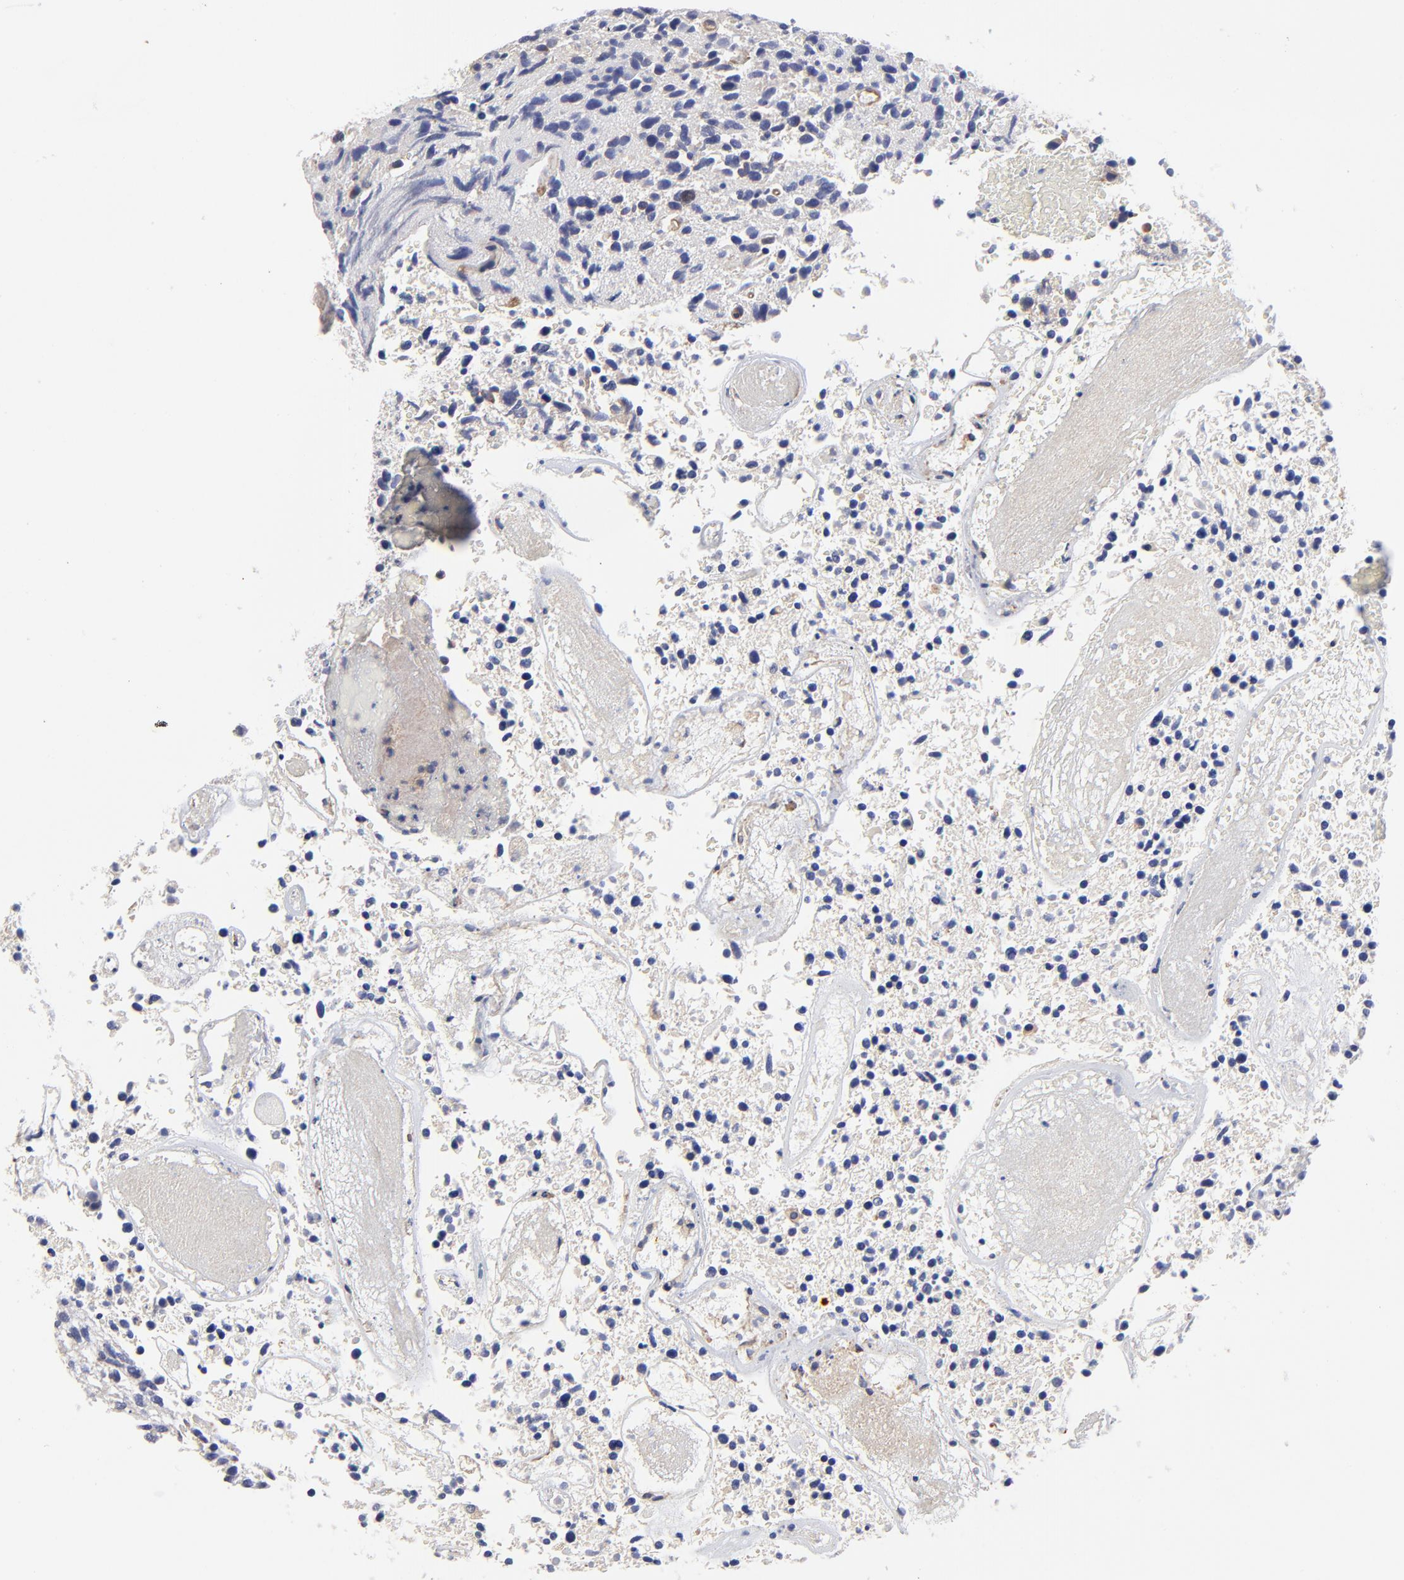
{"staining": {"intensity": "weak", "quantity": "<25%", "location": "cytoplasmic/membranous"}, "tissue": "glioma", "cell_type": "Tumor cells", "image_type": "cancer", "snomed": [{"axis": "morphology", "description": "Glioma, malignant, High grade"}, {"axis": "topography", "description": "Brain"}], "caption": "Histopathology image shows no significant protein staining in tumor cells of glioma.", "gene": "SULF2", "patient": {"sex": "male", "age": 72}}